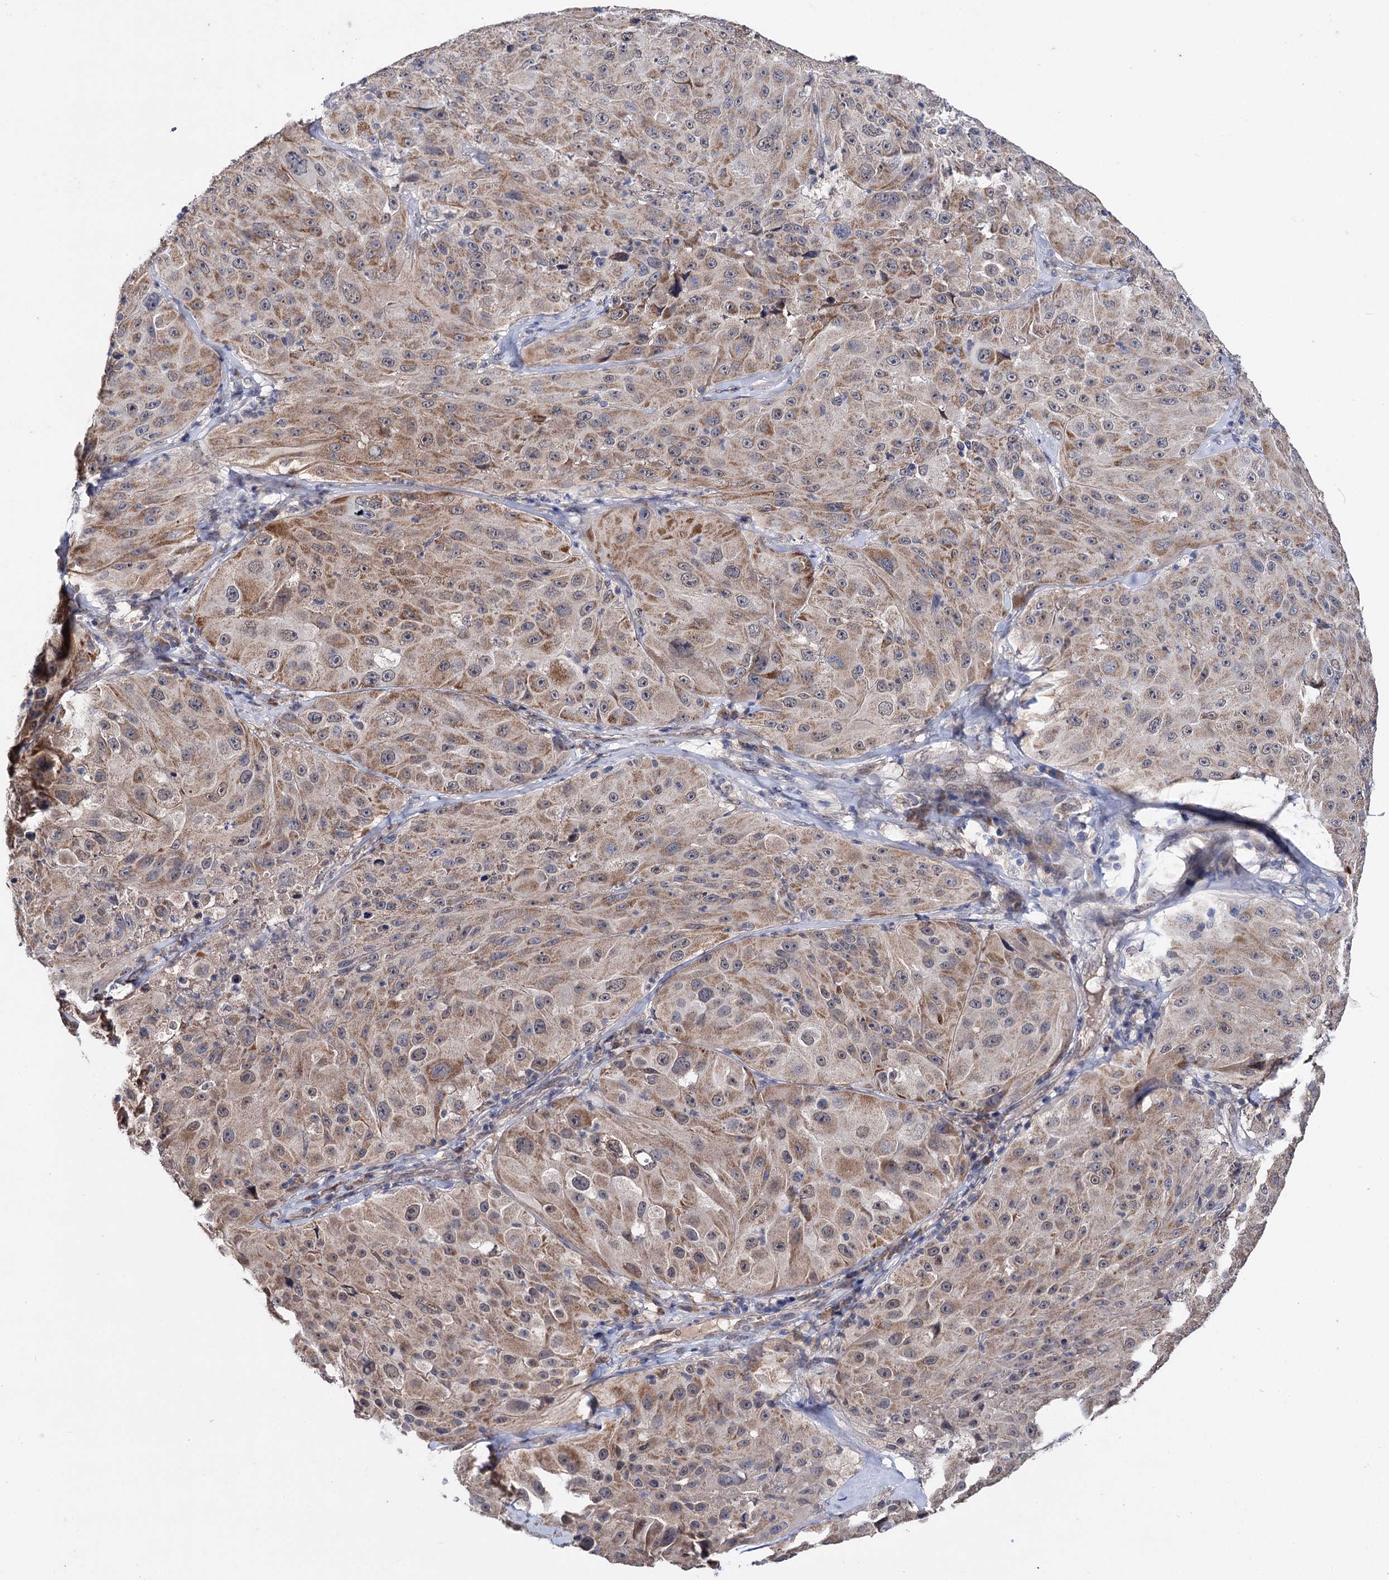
{"staining": {"intensity": "moderate", "quantity": ">75%", "location": "cytoplasmic/membranous,nuclear"}, "tissue": "melanoma", "cell_type": "Tumor cells", "image_type": "cancer", "snomed": [{"axis": "morphology", "description": "Malignant melanoma, Metastatic site"}, {"axis": "topography", "description": "Lymph node"}], "caption": "A brown stain labels moderate cytoplasmic/membranous and nuclear staining of a protein in malignant melanoma (metastatic site) tumor cells.", "gene": "CLPB", "patient": {"sex": "male", "age": 62}}